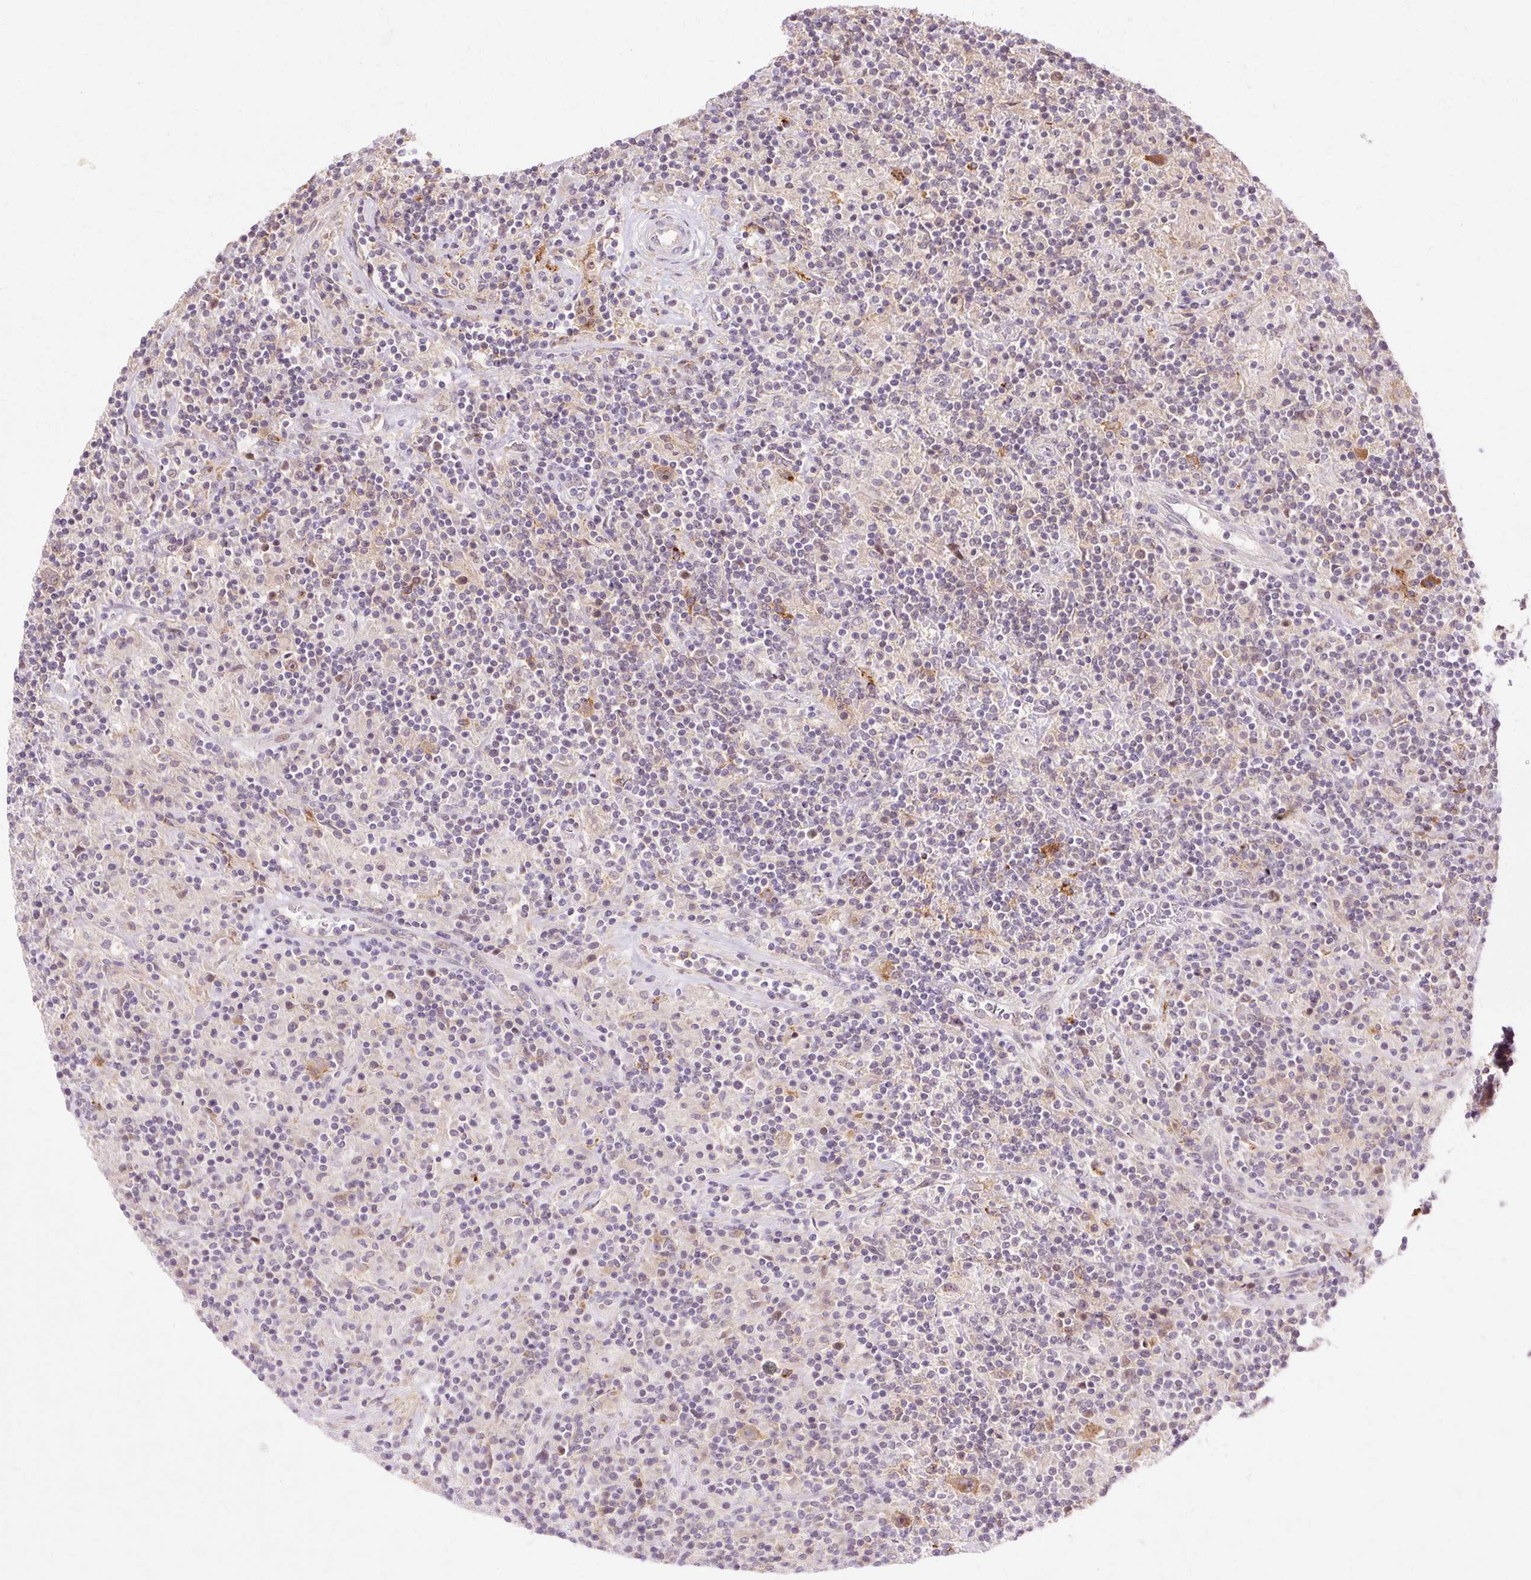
{"staining": {"intensity": "moderate", "quantity": "25%-75%", "location": "cytoplasmic/membranous"}, "tissue": "lymphoma", "cell_type": "Tumor cells", "image_type": "cancer", "snomed": [{"axis": "morphology", "description": "Hodgkin's disease, NOS"}, {"axis": "topography", "description": "Lymph node"}], "caption": "This histopathology image displays immunohistochemistry staining of lymphoma, with medium moderate cytoplasmic/membranous staining in about 25%-75% of tumor cells.", "gene": "GEMIN2", "patient": {"sex": "male", "age": 70}}